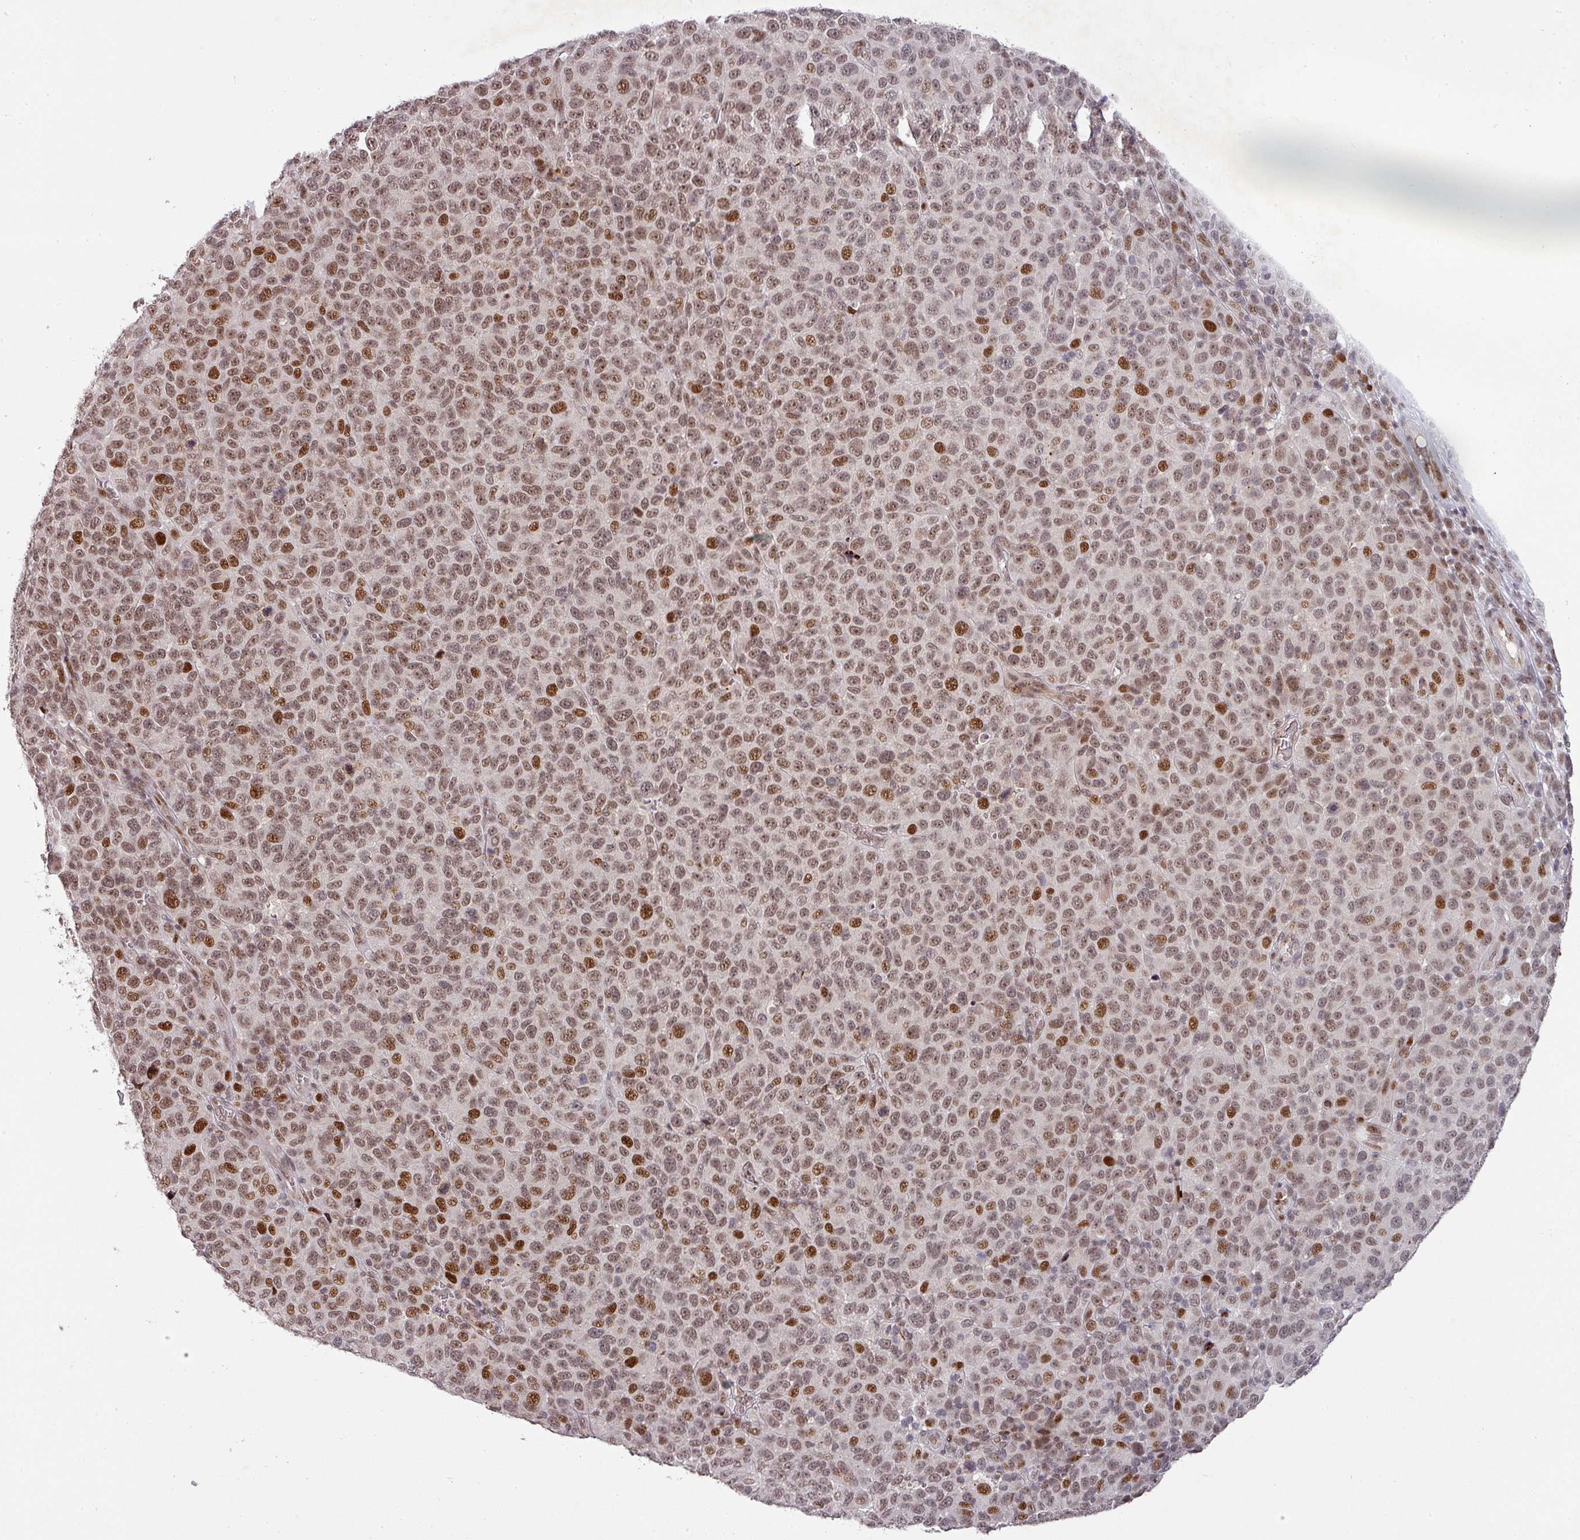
{"staining": {"intensity": "moderate", "quantity": ">75%", "location": "nuclear"}, "tissue": "melanoma", "cell_type": "Tumor cells", "image_type": "cancer", "snomed": [{"axis": "morphology", "description": "Malignant melanoma, NOS"}, {"axis": "topography", "description": "Skin"}], "caption": "Human malignant melanoma stained for a protein (brown) shows moderate nuclear positive expression in approximately >75% of tumor cells.", "gene": "NEIL1", "patient": {"sex": "male", "age": 49}}